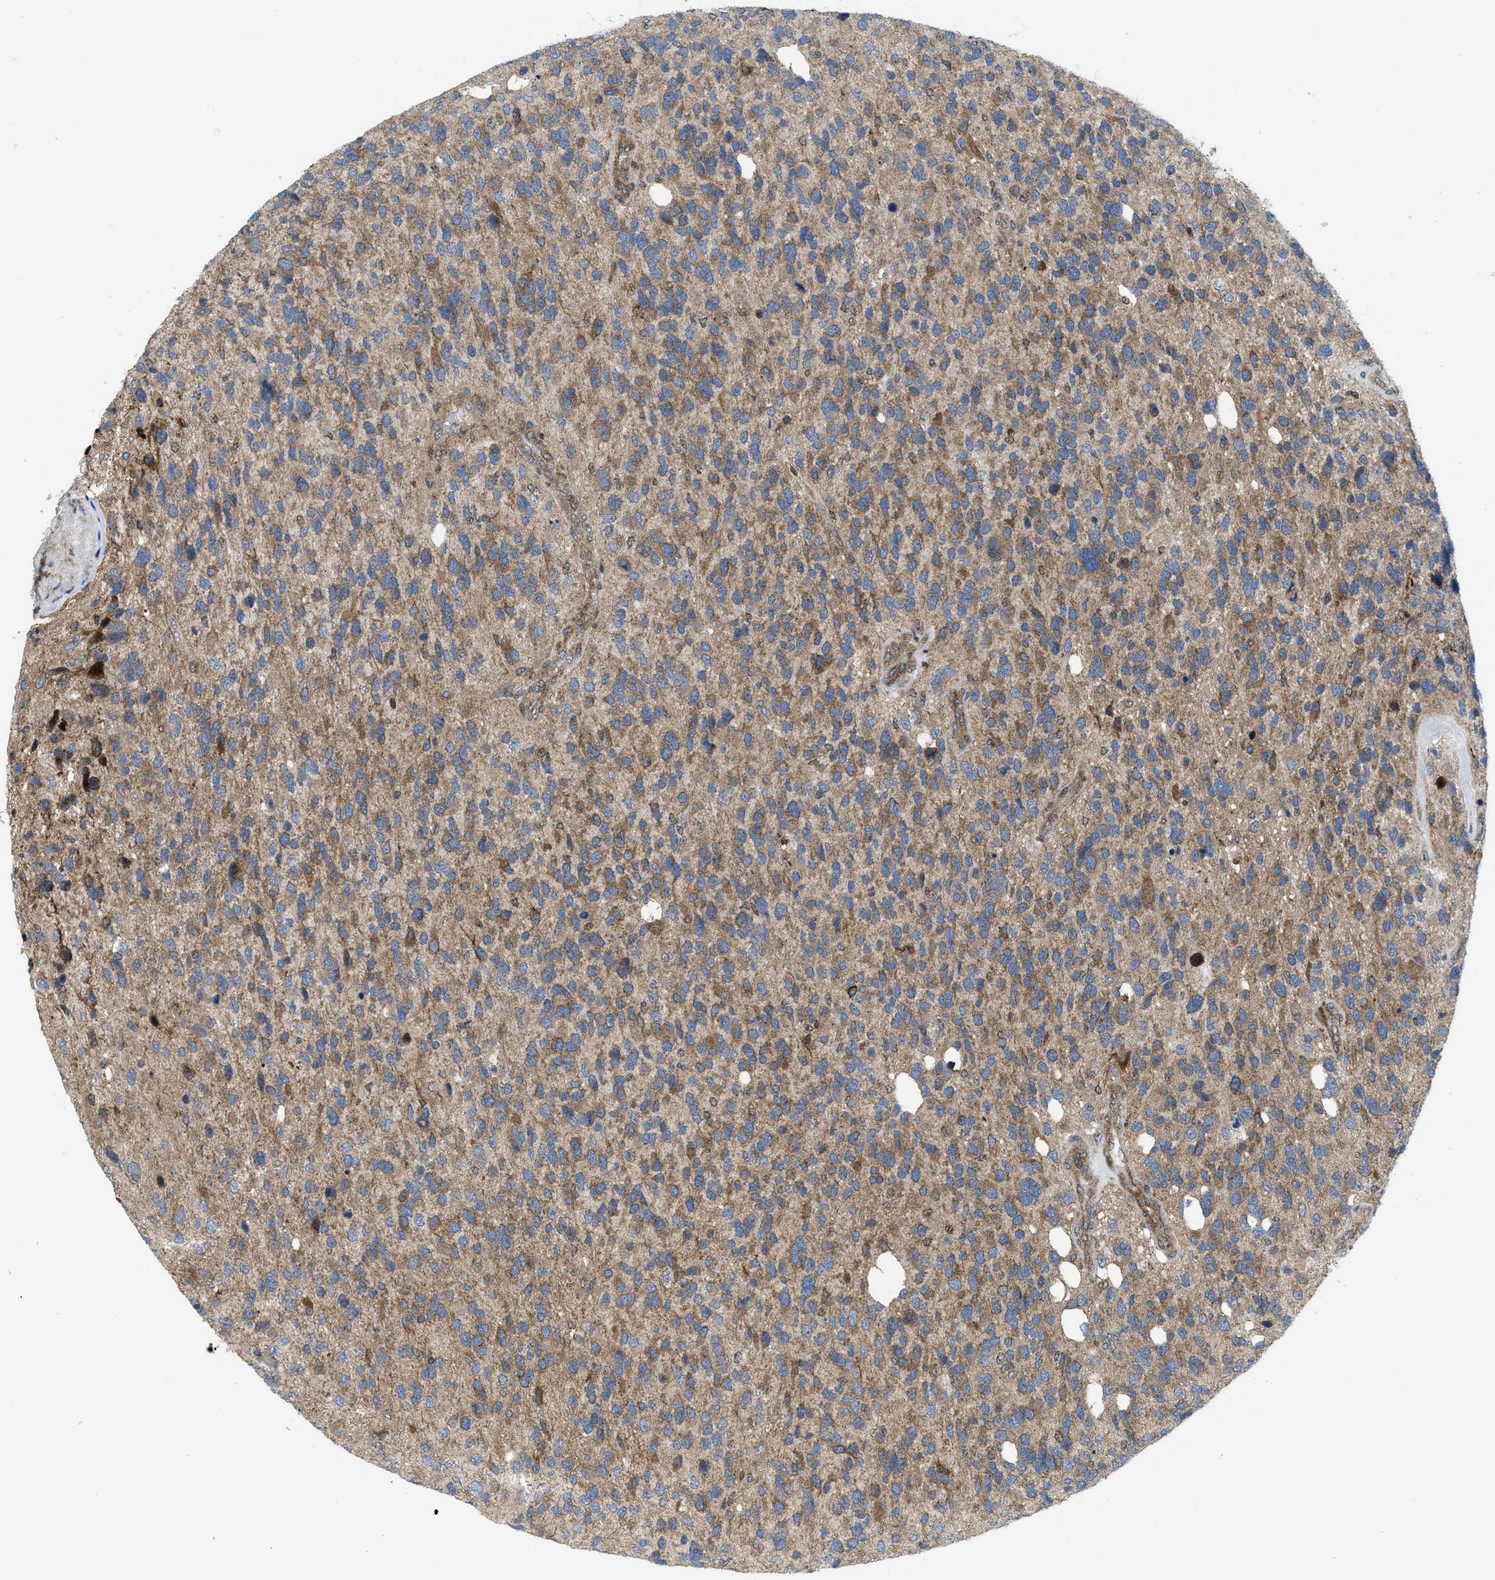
{"staining": {"intensity": "moderate", "quantity": ">75%", "location": "cytoplasmic/membranous"}, "tissue": "glioma", "cell_type": "Tumor cells", "image_type": "cancer", "snomed": [{"axis": "morphology", "description": "Glioma, malignant, High grade"}, {"axis": "topography", "description": "Brain"}], "caption": "Tumor cells exhibit medium levels of moderate cytoplasmic/membranous expression in approximately >75% of cells in glioma. (DAB (3,3'-diaminobenzidine) IHC, brown staining for protein, blue staining for nuclei).", "gene": "PPP2CB", "patient": {"sex": "female", "age": 58}}